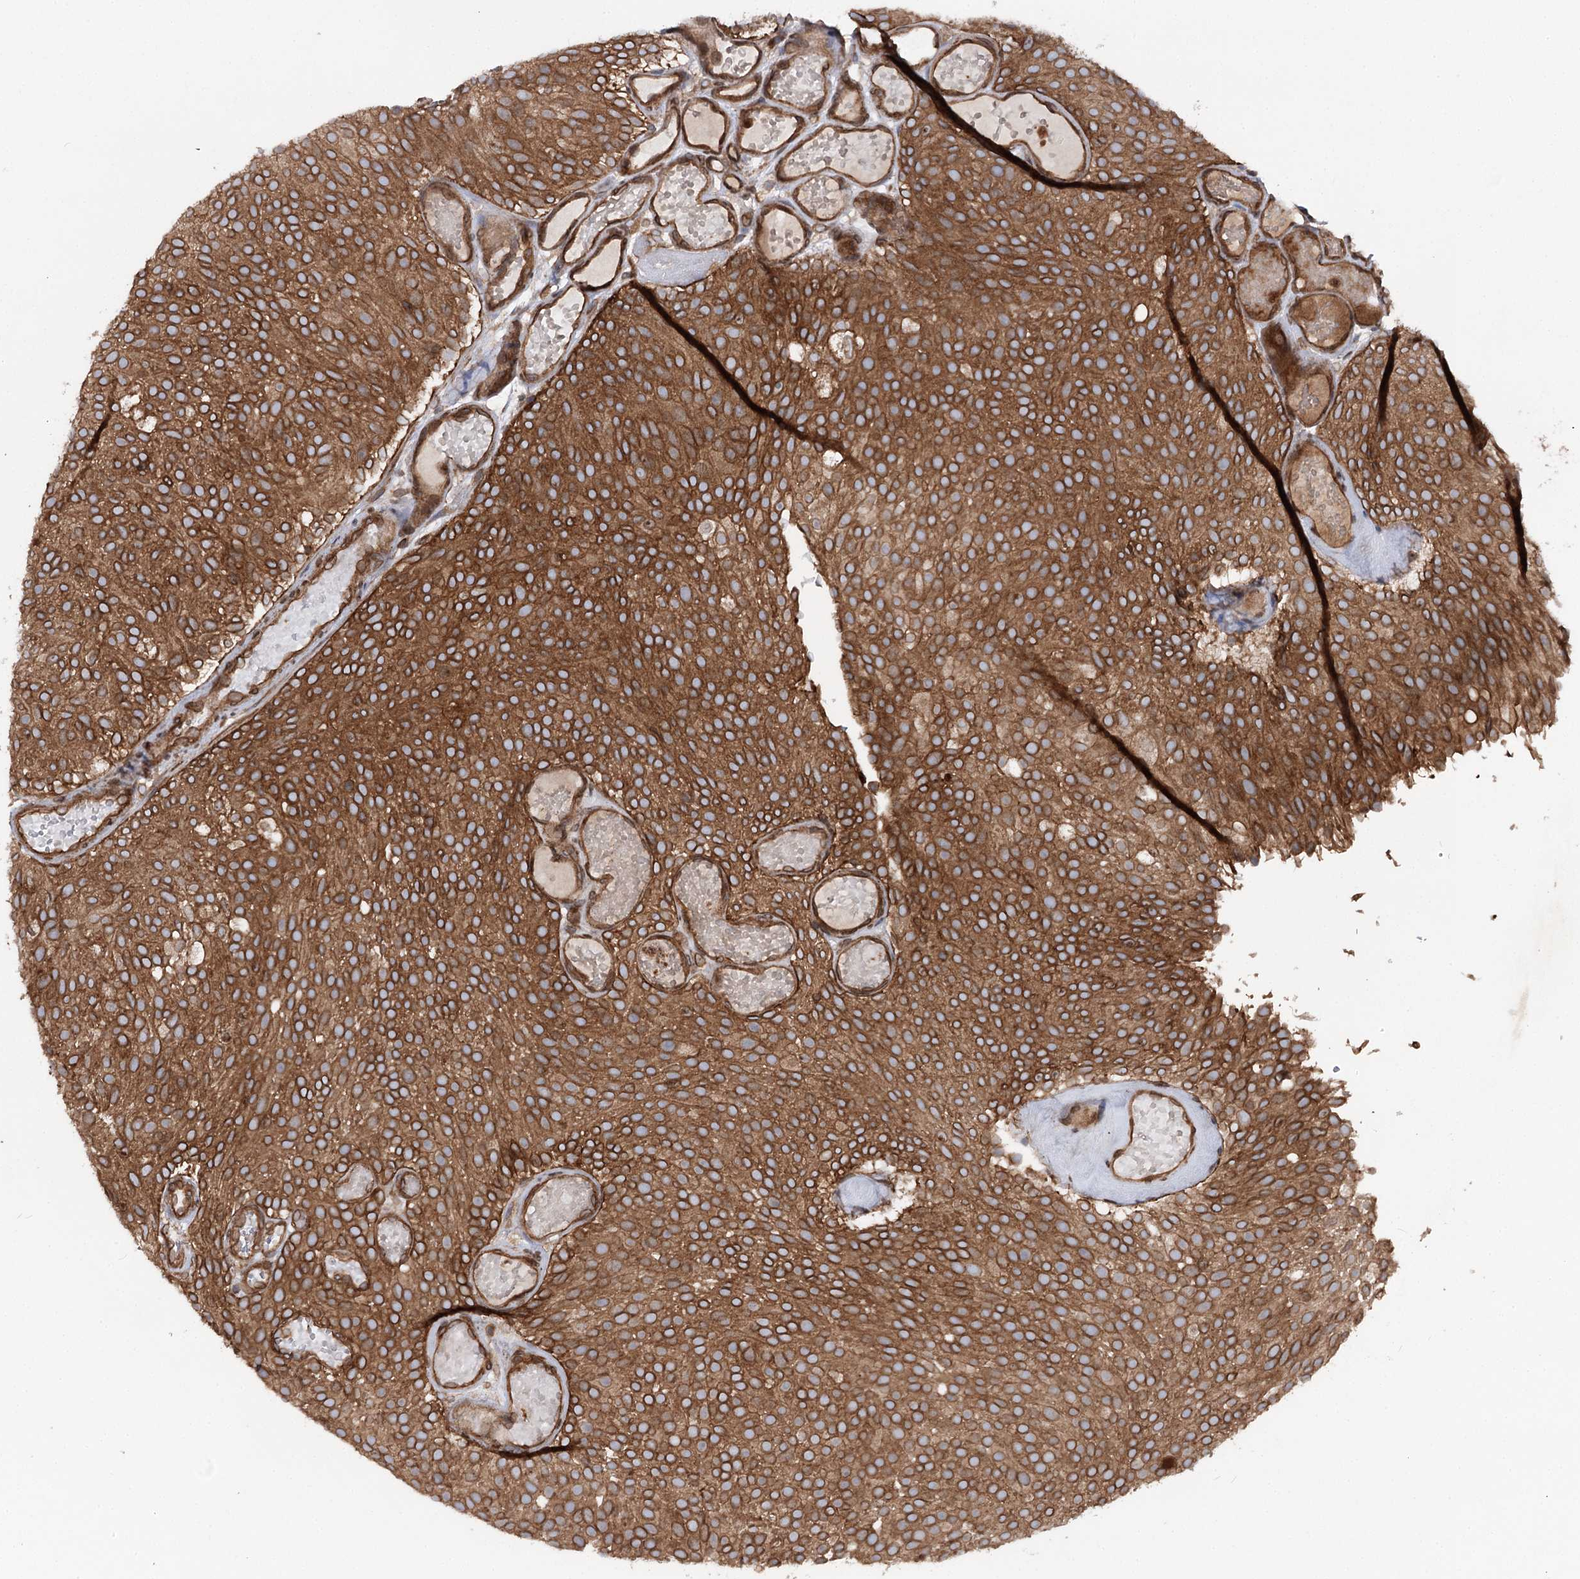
{"staining": {"intensity": "strong", "quantity": ">75%", "location": "cytoplasmic/membranous,nuclear"}, "tissue": "urothelial cancer", "cell_type": "Tumor cells", "image_type": "cancer", "snomed": [{"axis": "morphology", "description": "Urothelial carcinoma, Low grade"}, {"axis": "topography", "description": "Urinary bladder"}], "caption": "The micrograph displays immunohistochemical staining of urothelial cancer. There is strong cytoplasmic/membranous and nuclear staining is seen in approximately >75% of tumor cells. (DAB IHC, brown staining for protein, blue staining for nuclei).", "gene": "FGFR1OP2", "patient": {"sex": "male", "age": 78}}